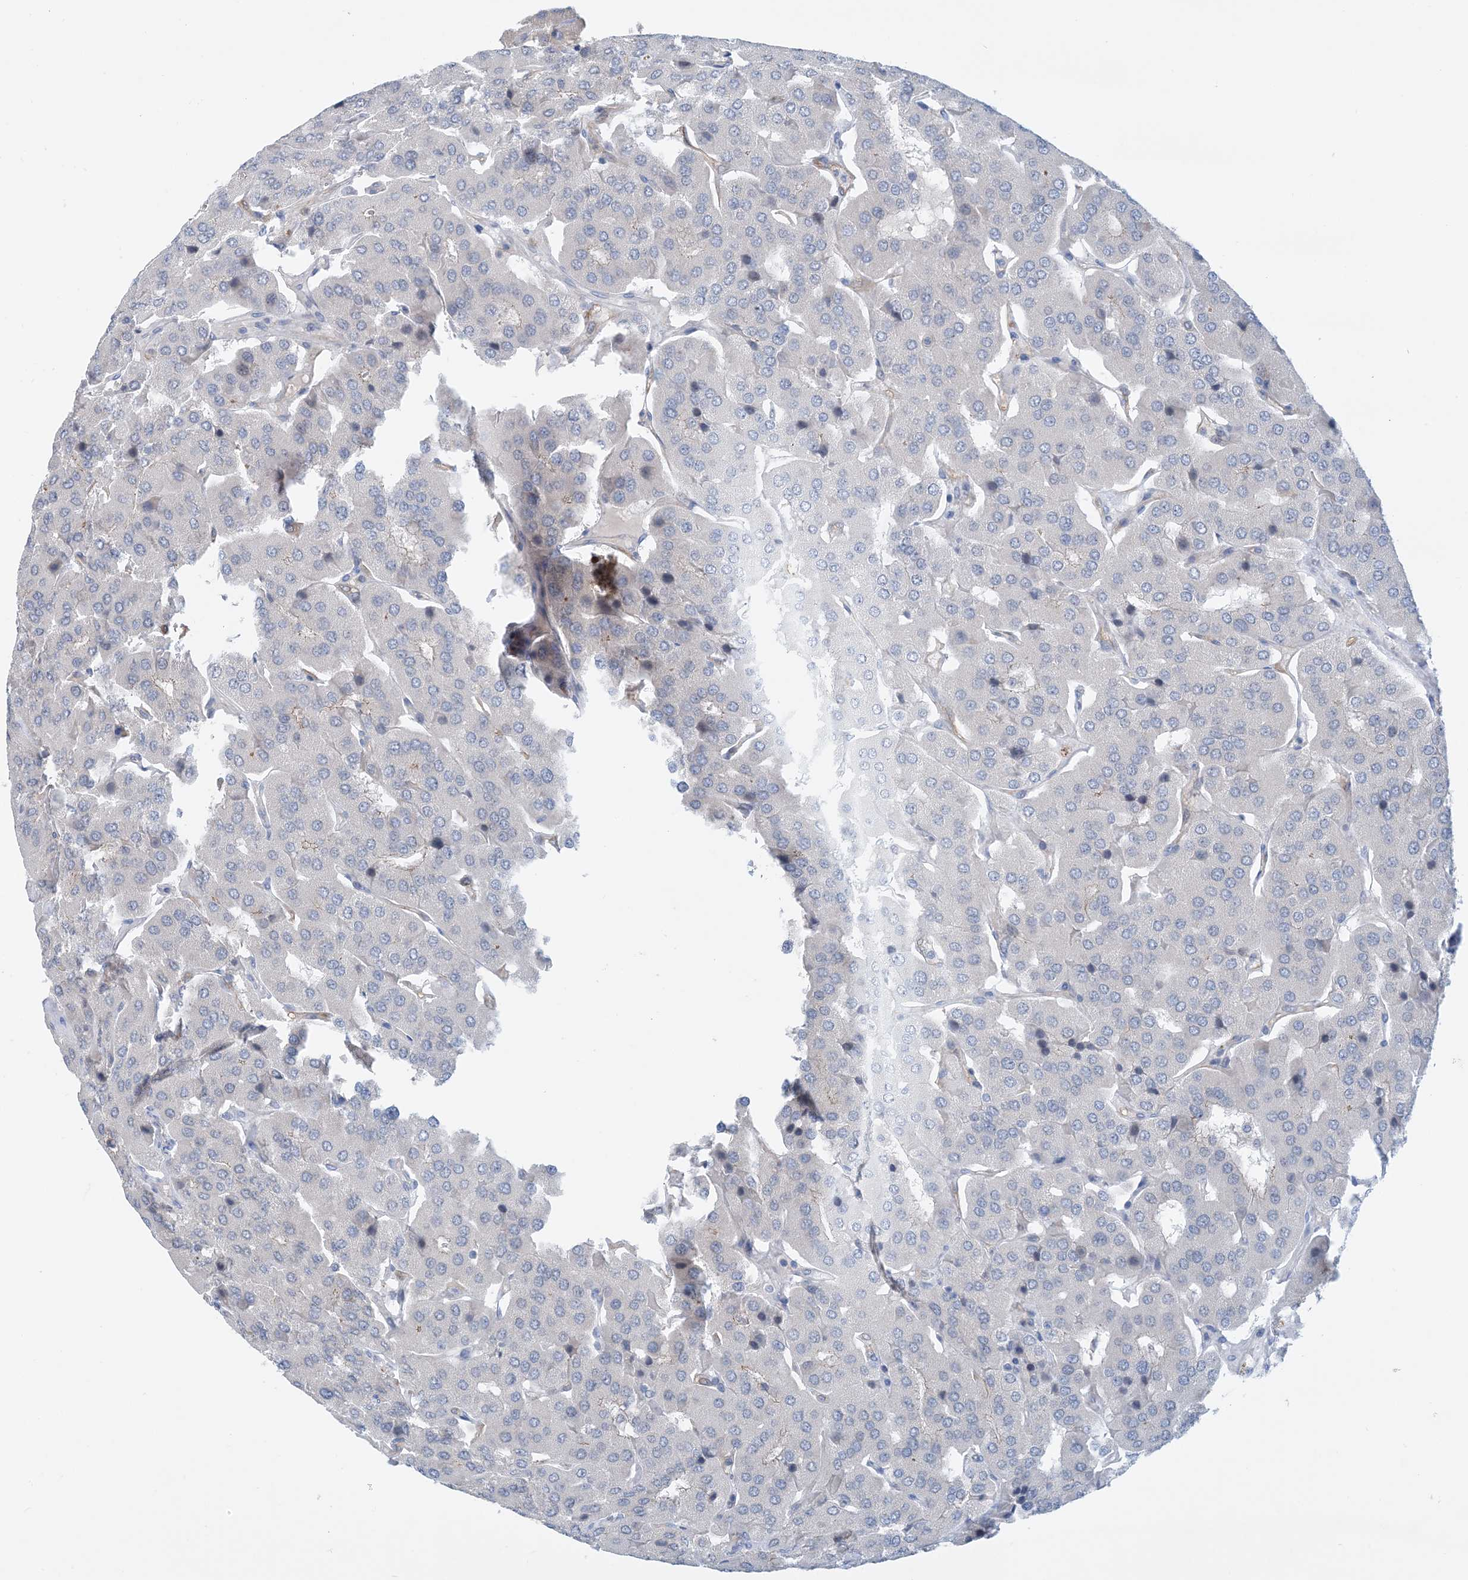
{"staining": {"intensity": "negative", "quantity": "none", "location": "none"}, "tissue": "parathyroid gland", "cell_type": "Glandular cells", "image_type": "normal", "snomed": [{"axis": "morphology", "description": "Normal tissue, NOS"}, {"axis": "morphology", "description": "Adenoma, NOS"}, {"axis": "topography", "description": "Parathyroid gland"}], "caption": "An immunohistochemistry image of normal parathyroid gland is shown. There is no staining in glandular cells of parathyroid gland.", "gene": "EIF2A", "patient": {"sex": "female", "age": 86}}